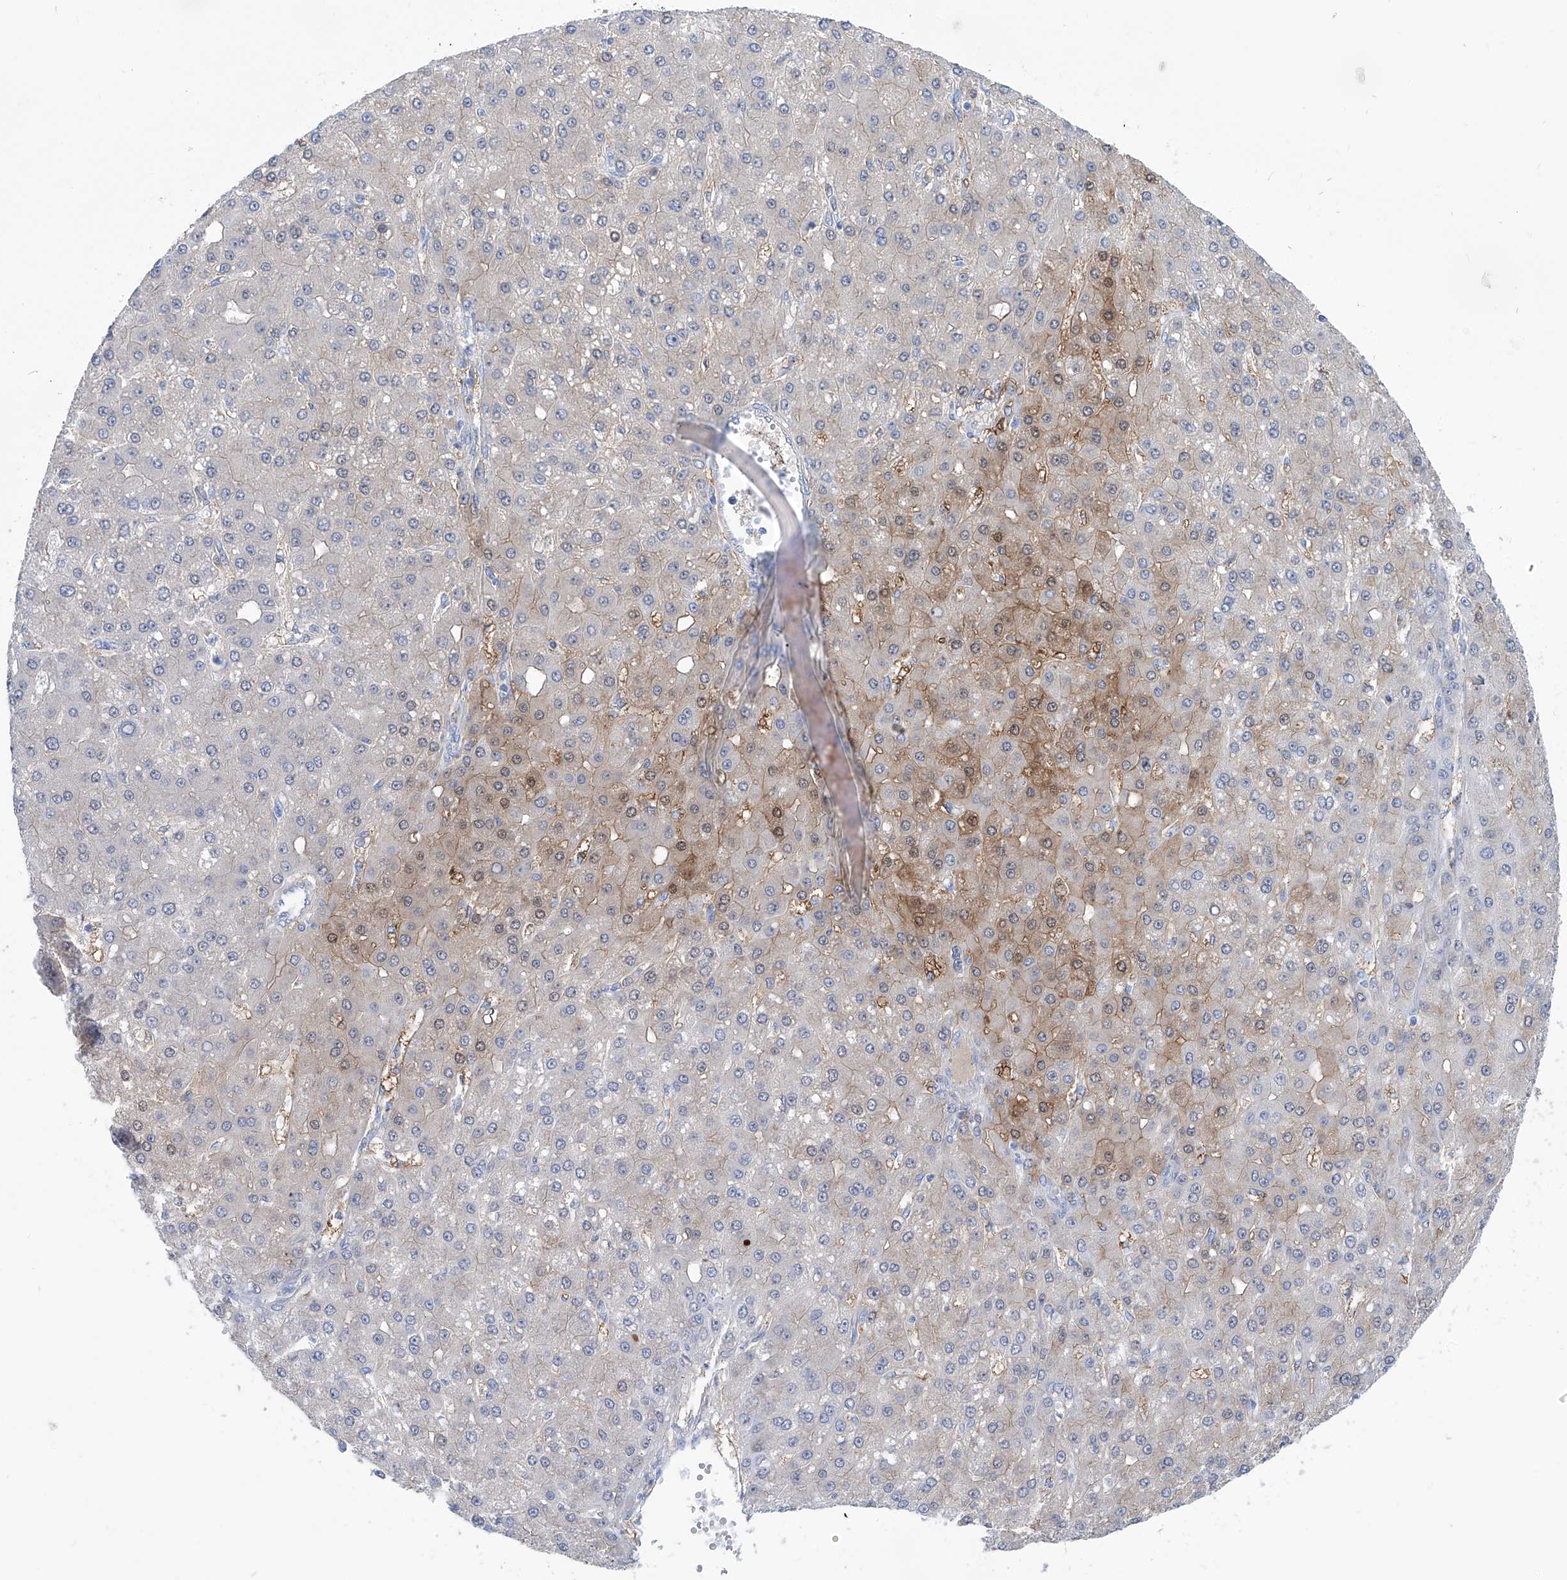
{"staining": {"intensity": "moderate", "quantity": "<25%", "location": "cytoplasmic/membranous,nuclear"}, "tissue": "liver cancer", "cell_type": "Tumor cells", "image_type": "cancer", "snomed": [{"axis": "morphology", "description": "Carcinoma, Hepatocellular, NOS"}, {"axis": "topography", "description": "Liver"}], "caption": "Human hepatocellular carcinoma (liver) stained with a brown dye exhibits moderate cytoplasmic/membranous and nuclear positive staining in approximately <25% of tumor cells.", "gene": "PGM3", "patient": {"sex": "male", "age": 67}}